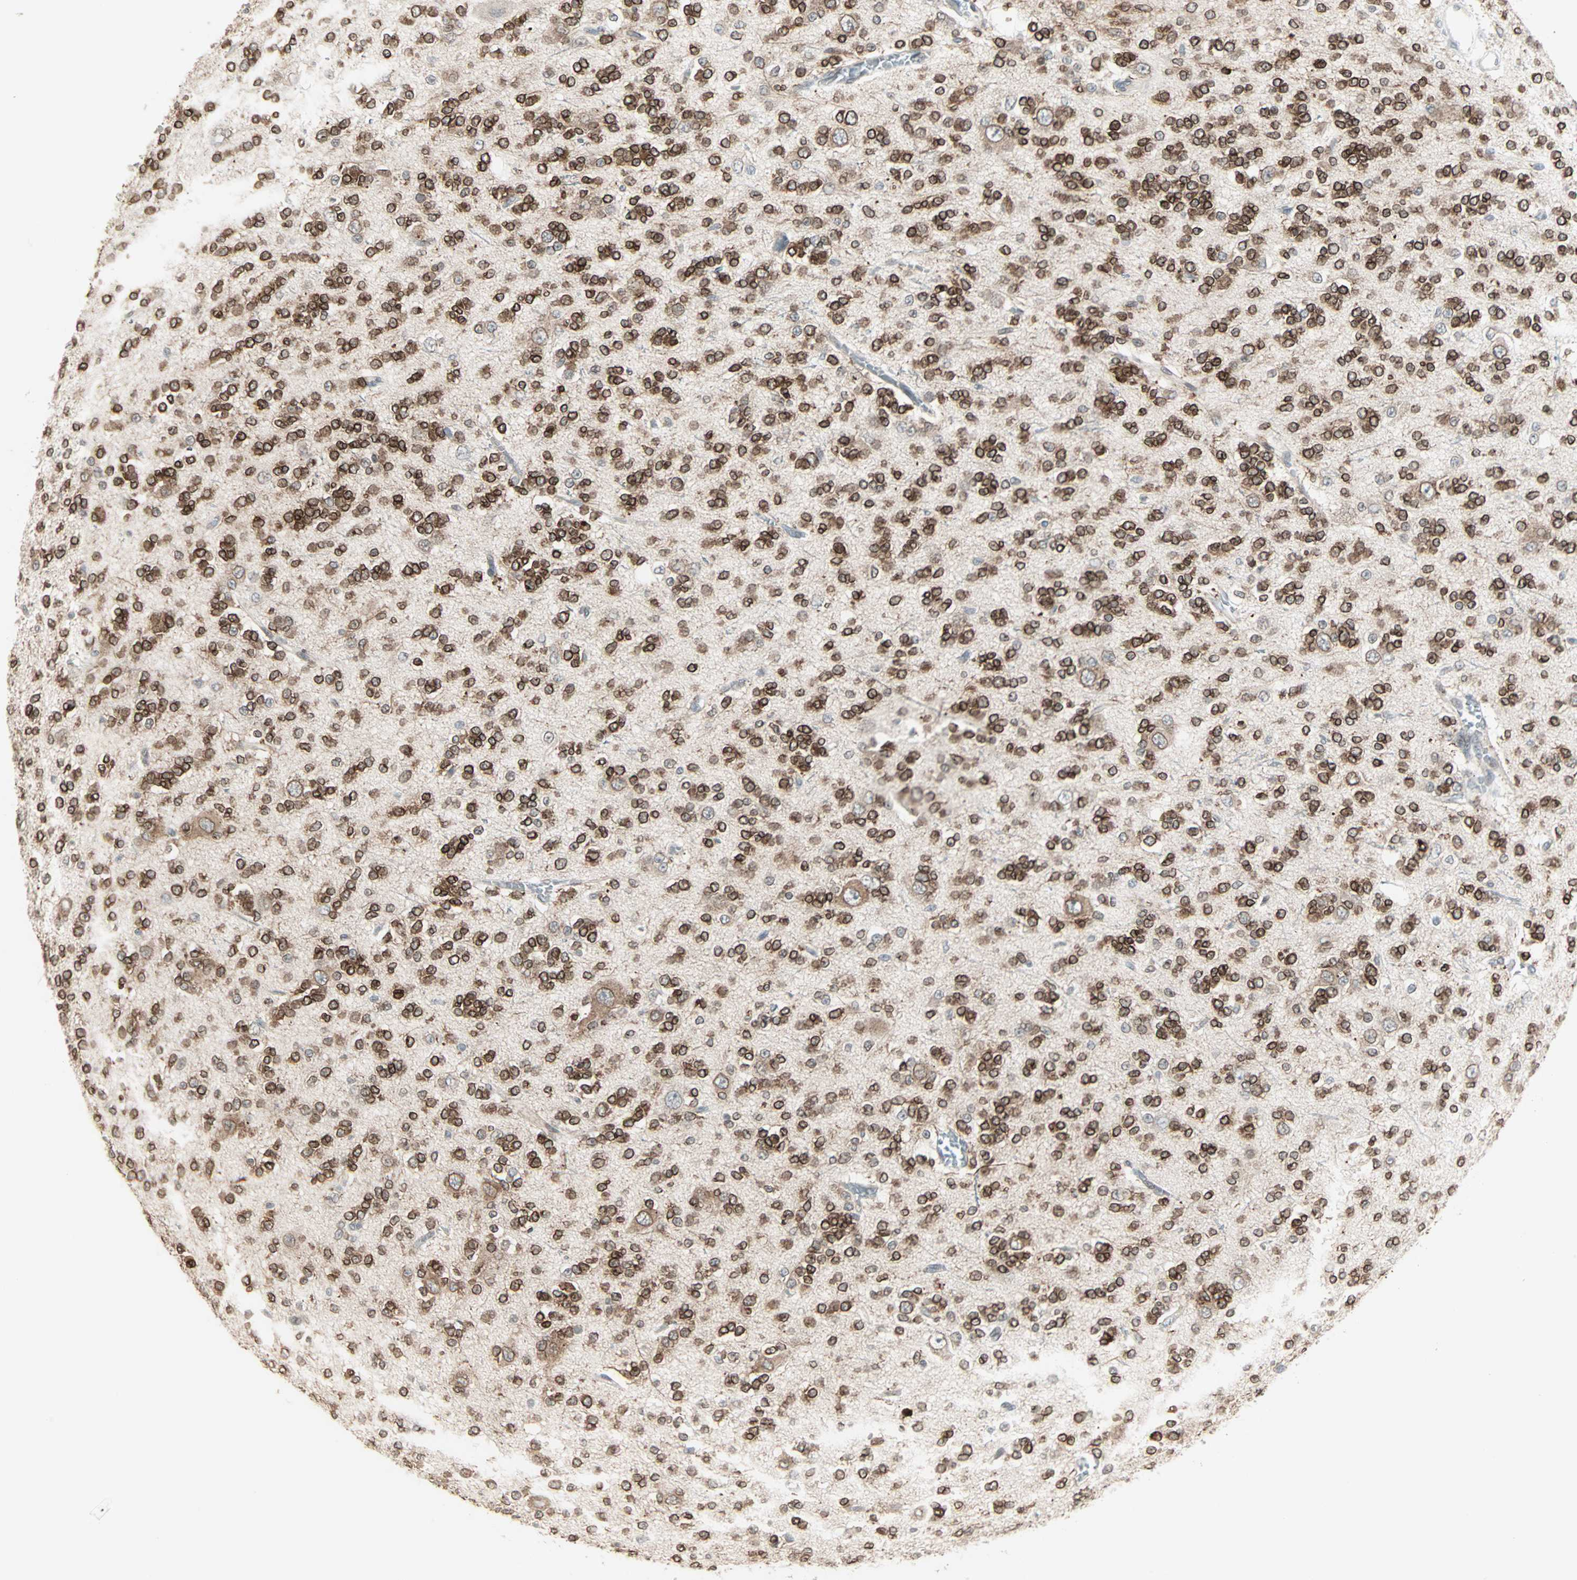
{"staining": {"intensity": "moderate", "quantity": ">75%", "location": "cytoplasmic/membranous,nuclear"}, "tissue": "glioma", "cell_type": "Tumor cells", "image_type": "cancer", "snomed": [{"axis": "morphology", "description": "Glioma, malignant, Low grade"}, {"axis": "topography", "description": "Brain"}], "caption": "Moderate cytoplasmic/membranous and nuclear staining for a protein is seen in about >75% of tumor cells of glioma using IHC.", "gene": "CBLC", "patient": {"sex": "male", "age": 38}}